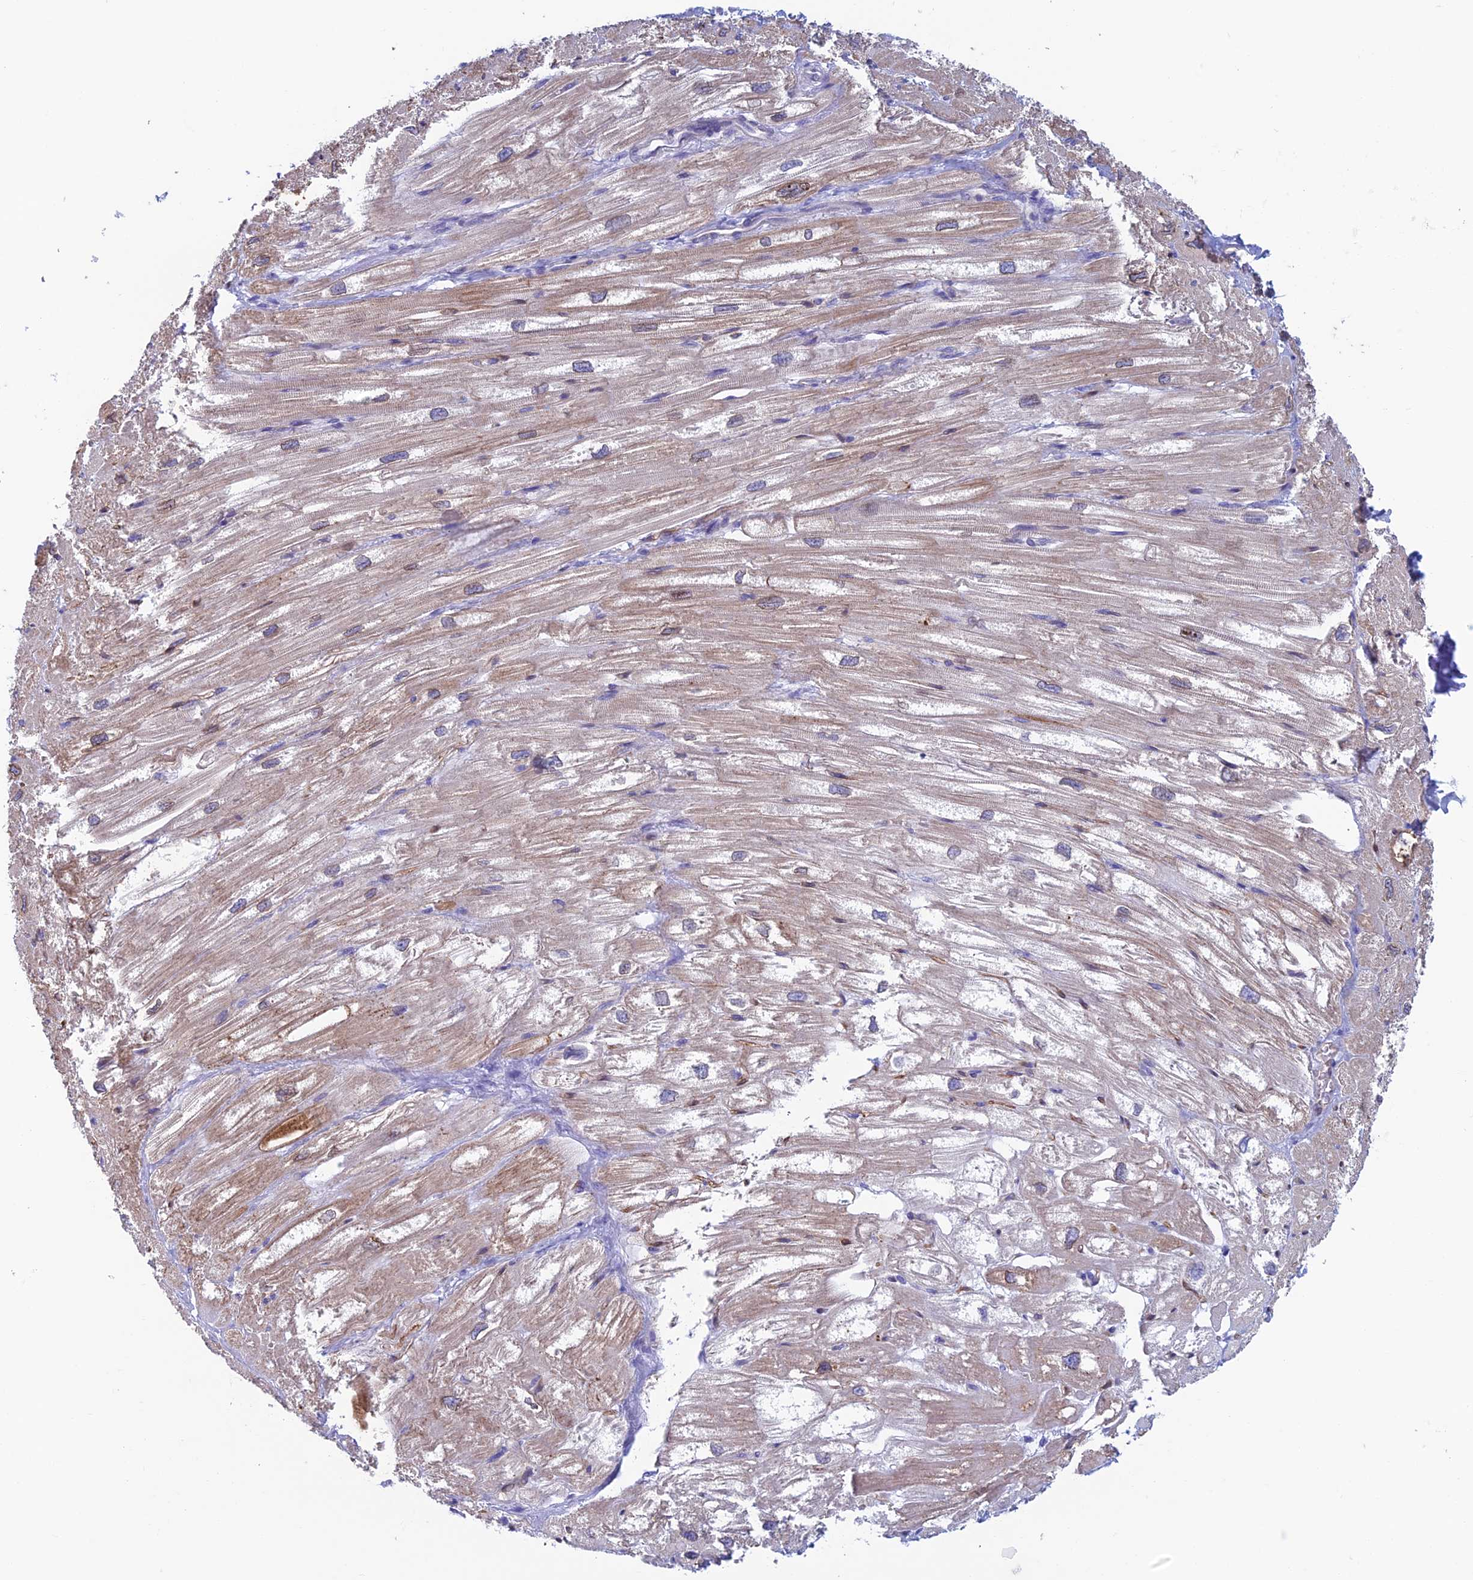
{"staining": {"intensity": "weak", "quantity": ">75%", "location": "cytoplasmic/membranous"}, "tissue": "heart muscle", "cell_type": "Cardiomyocytes", "image_type": "normal", "snomed": [{"axis": "morphology", "description": "Normal tissue, NOS"}, {"axis": "topography", "description": "Heart"}], "caption": "Human heart muscle stained with a brown dye exhibits weak cytoplasmic/membranous positive staining in approximately >75% of cardiomyocytes.", "gene": "KCNK17", "patient": {"sex": "male", "age": 50}}